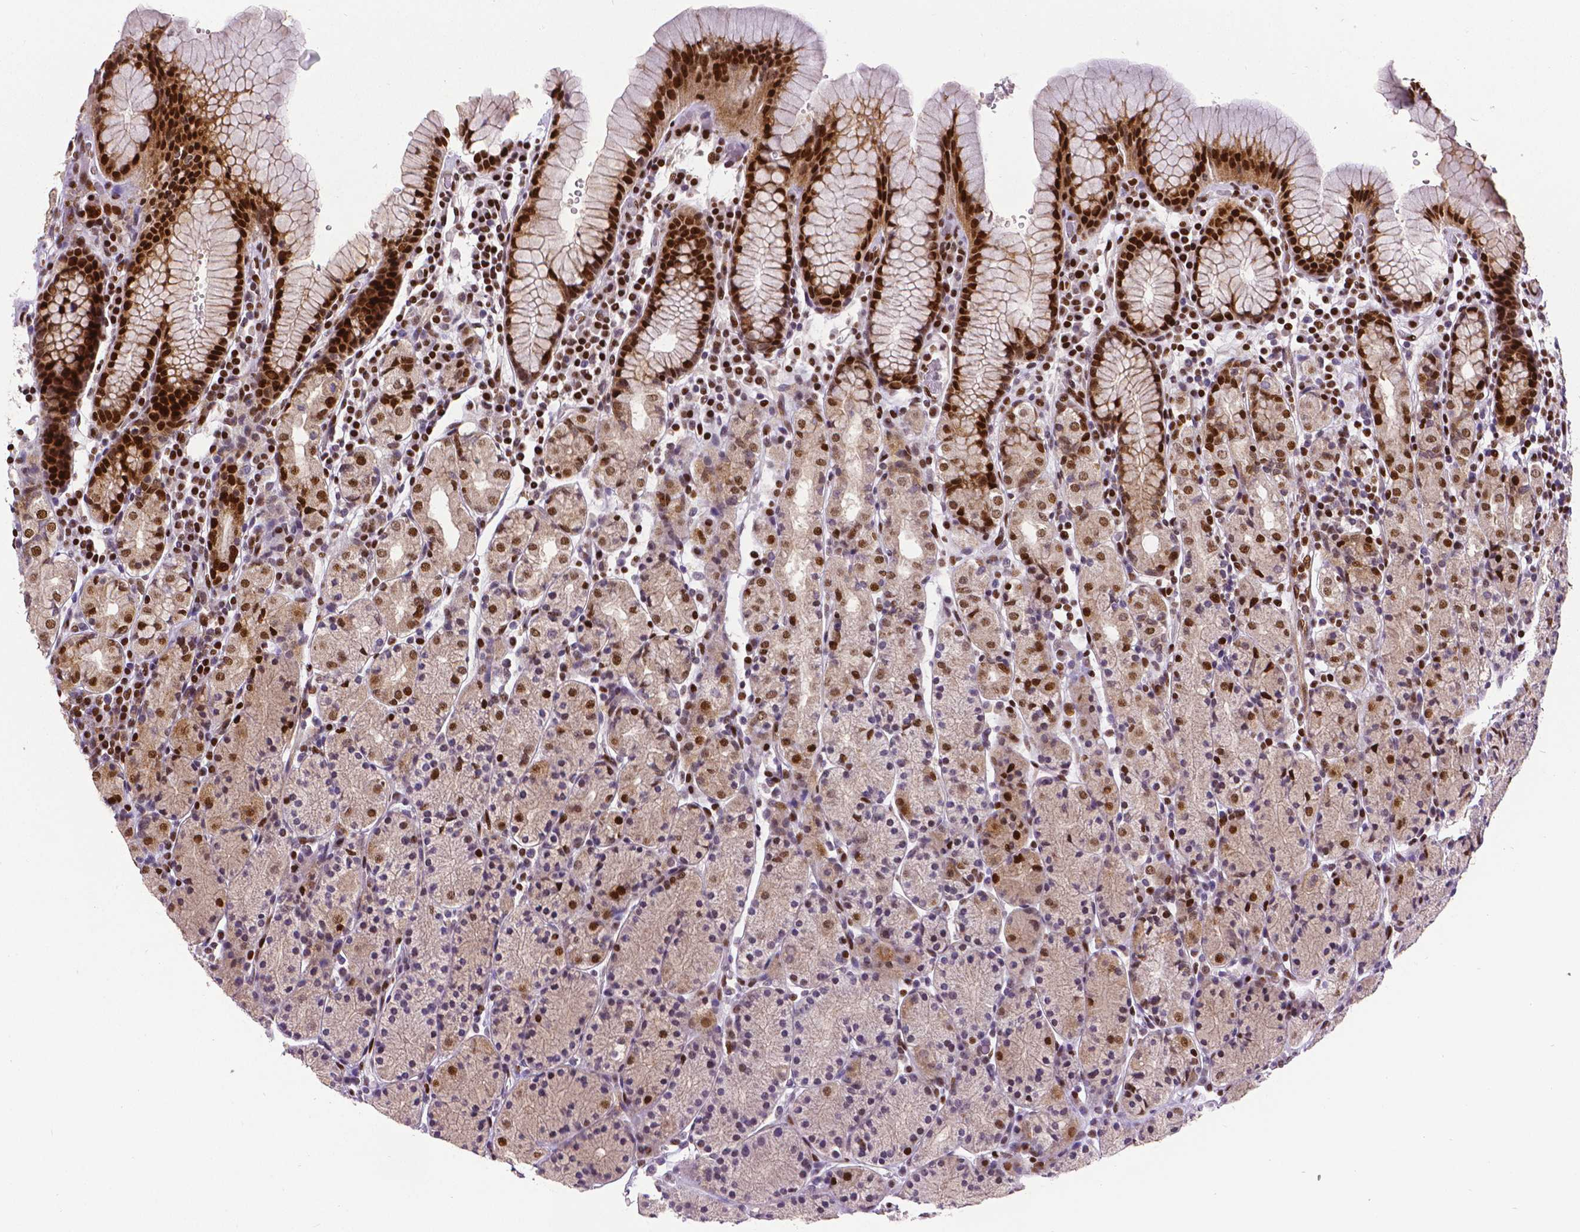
{"staining": {"intensity": "strong", "quantity": "25%-75%", "location": "nuclear"}, "tissue": "stomach", "cell_type": "Glandular cells", "image_type": "normal", "snomed": [{"axis": "morphology", "description": "Normal tissue, NOS"}, {"axis": "topography", "description": "Stomach, upper"}, {"axis": "topography", "description": "Stomach"}], "caption": "High-power microscopy captured an immunohistochemistry (IHC) photomicrograph of normal stomach, revealing strong nuclear positivity in approximately 25%-75% of glandular cells. (brown staining indicates protein expression, while blue staining denotes nuclei).", "gene": "CTCF", "patient": {"sex": "male", "age": 62}}